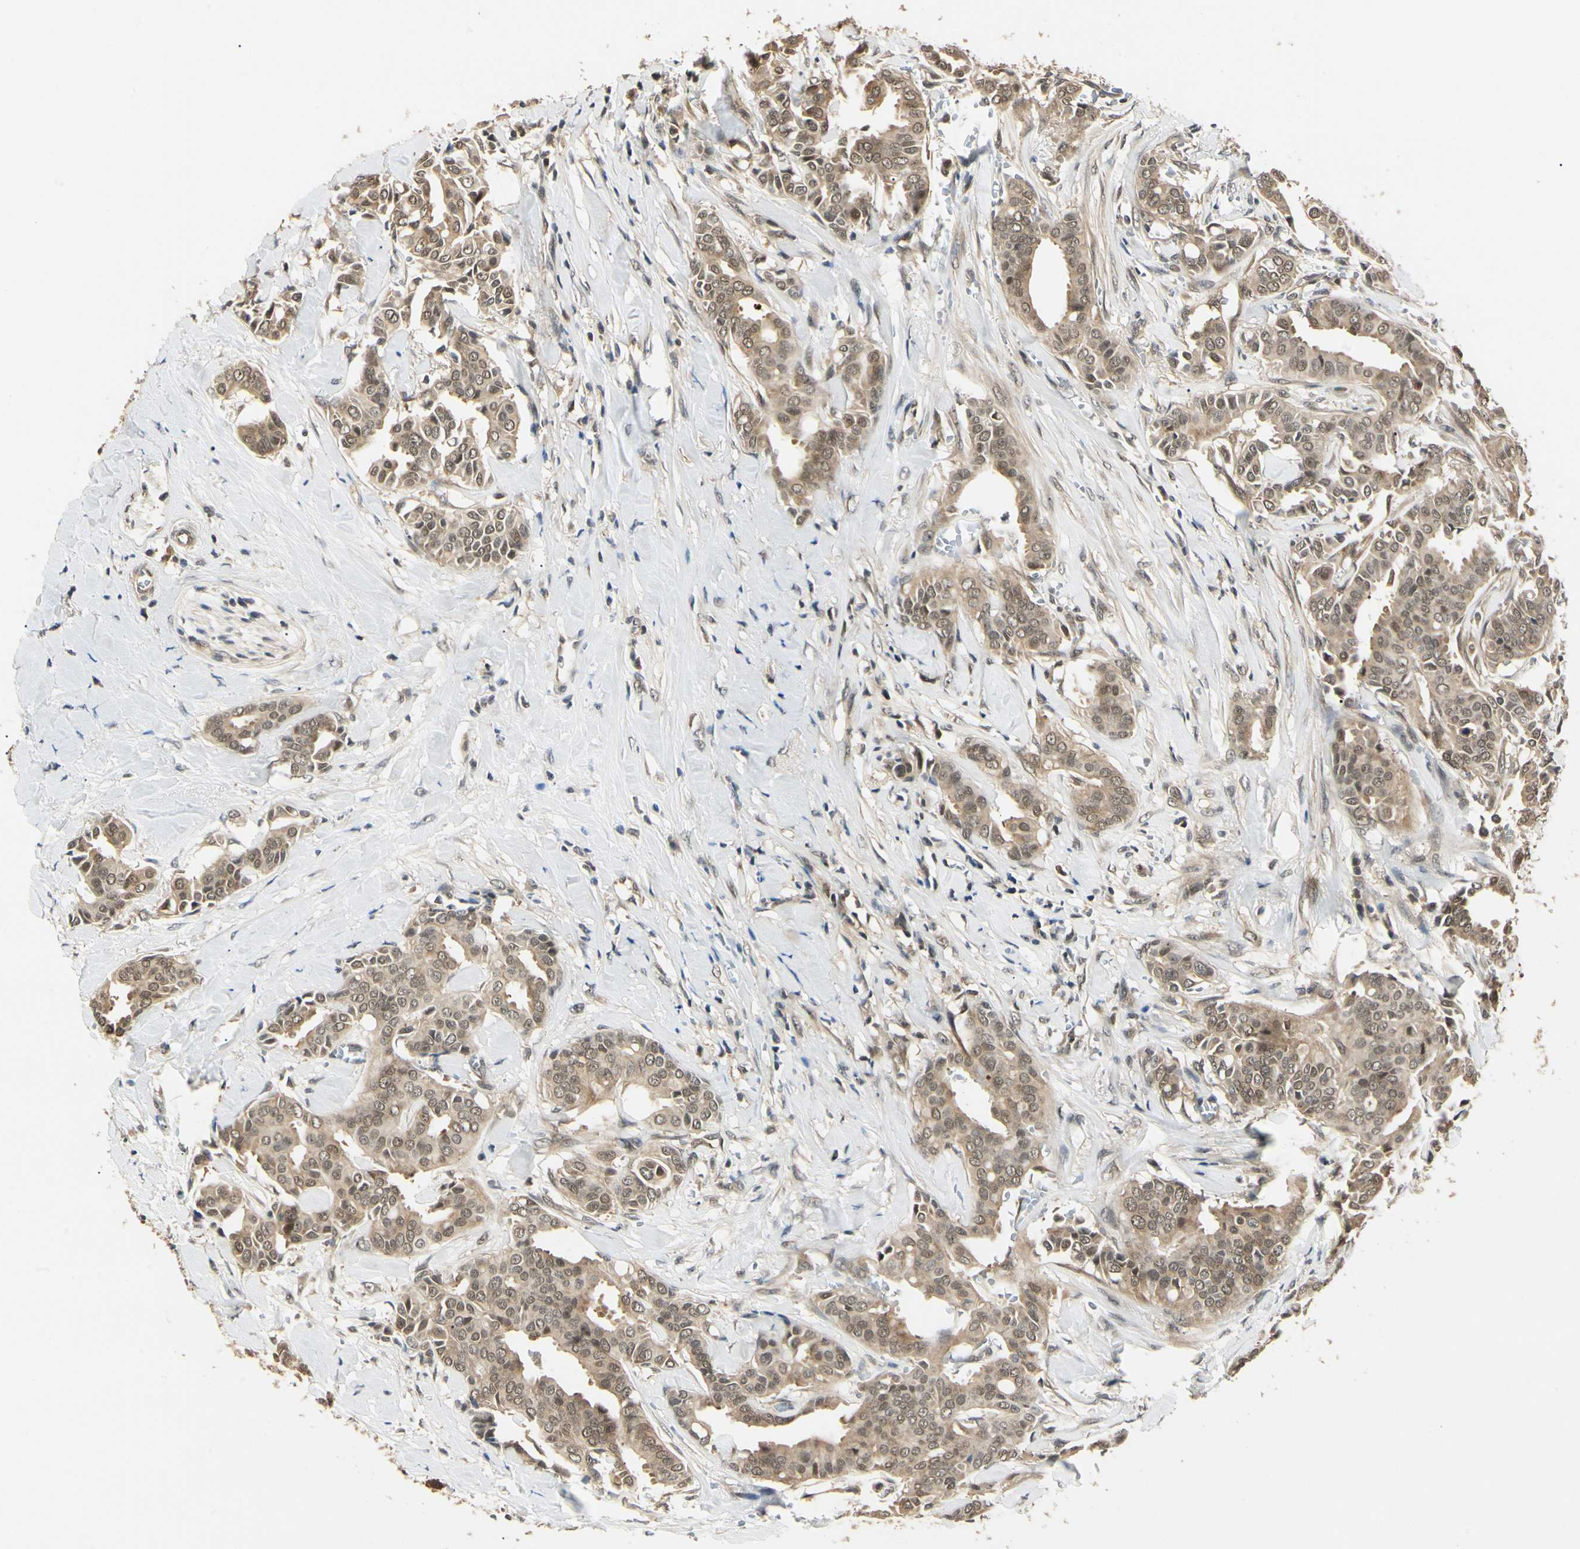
{"staining": {"intensity": "weak", "quantity": ">75%", "location": "cytoplasmic/membranous,nuclear"}, "tissue": "head and neck cancer", "cell_type": "Tumor cells", "image_type": "cancer", "snomed": [{"axis": "morphology", "description": "Adenocarcinoma, NOS"}, {"axis": "topography", "description": "Salivary gland"}, {"axis": "topography", "description": "Head-Neck"}], "caption": "Head and neck adenocarcinoma stained for a protein displays weak cytoplasmic/membranous and nuclear positivity in tumor cells. Immunohistochemistry stains the protein in brown and the nuclei are stained blue.", "gene": "UBE2Z", "patient": {"sex": "female", "age": 59}}